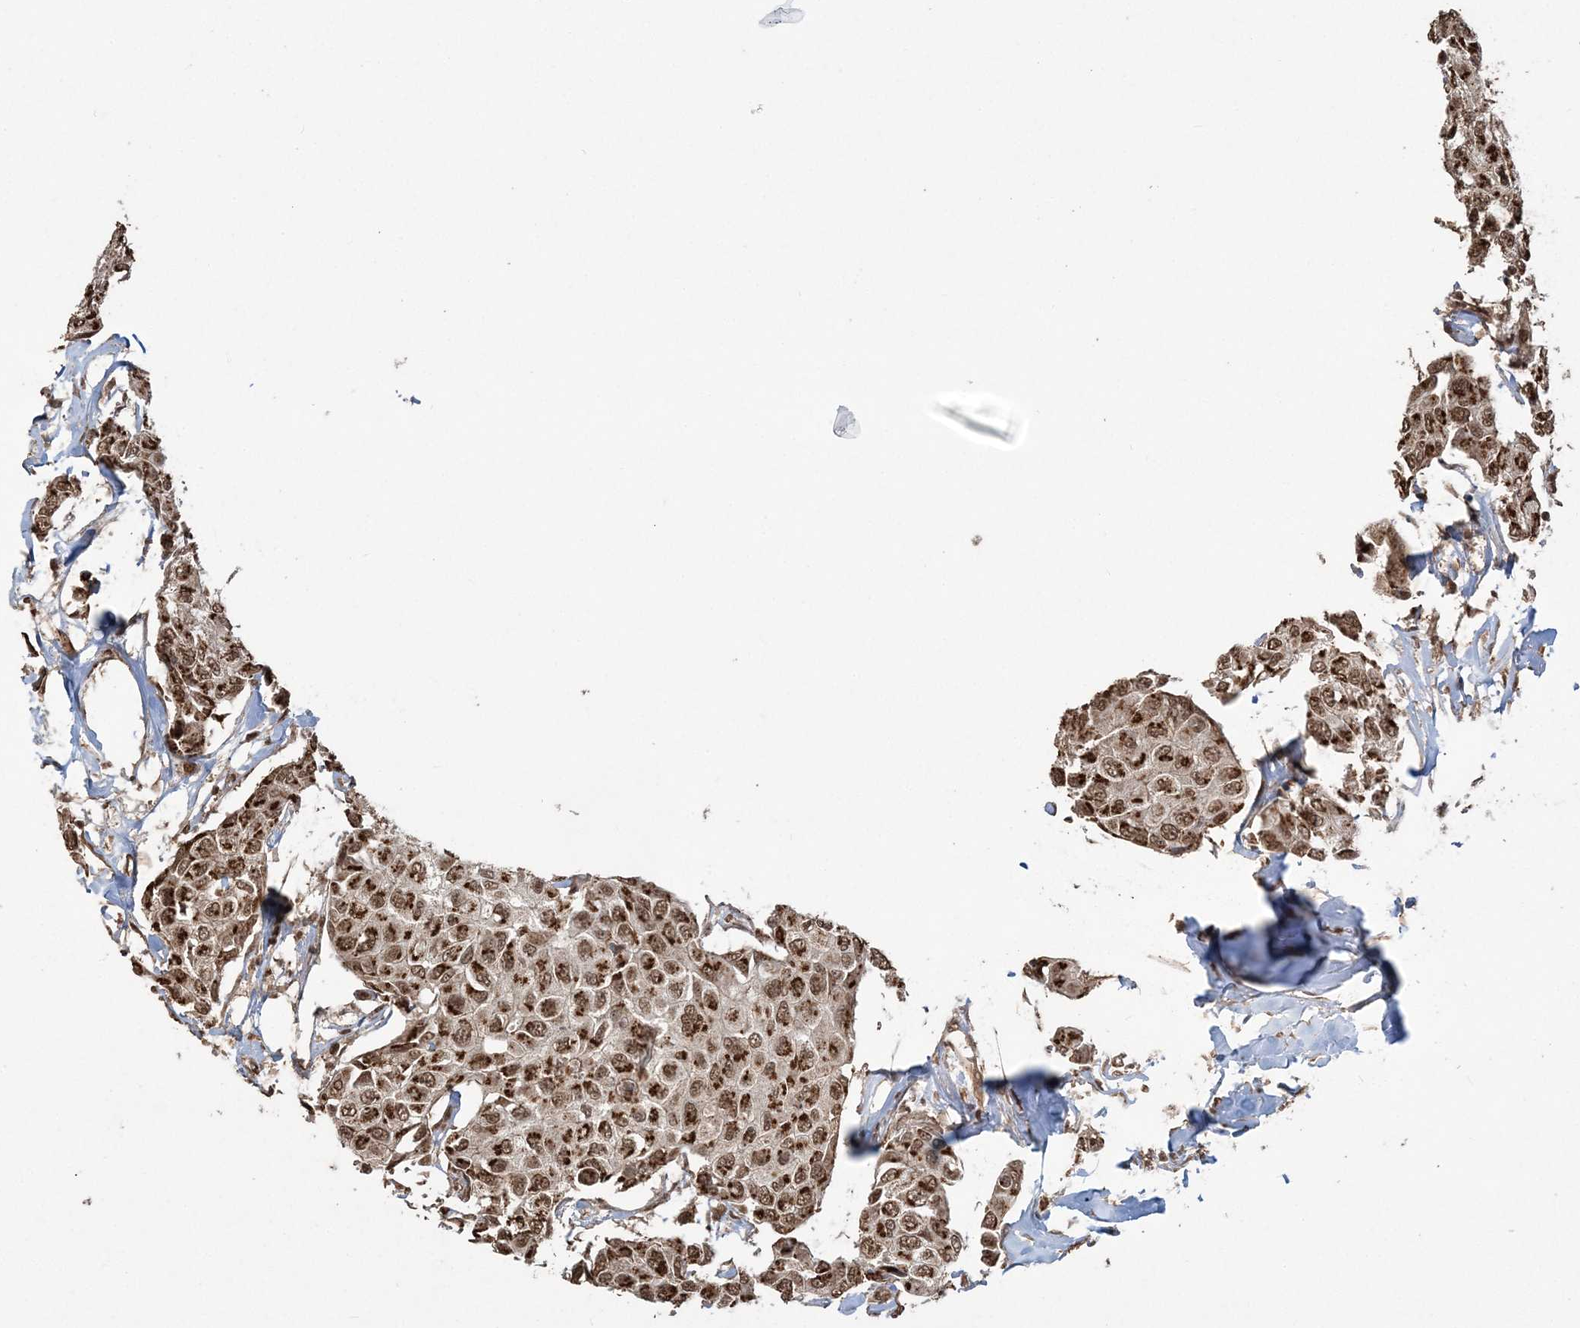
{"staining": {"intensity": "strong", "quantity": ">75%", "location": "cytoplasmic/membranous,nuclear"}, "tissue": "breast cancer", "cell_type": "Tumor cells", "image_type": "cancer", "snomed": [{"axis": "morphology", "description": "Duct carcinoma"}, {"axis": "topography", "description": "Breast"}], "caption": "Immunohistochemical staining of breast infiltrating ductal carcinoma displays strong cytoplasmic/membranous and nuclear protein positivity in approximately >75% of tumor cells.", "gene": "ZNF839", "patient": {"sex": "female", "age": 80}}